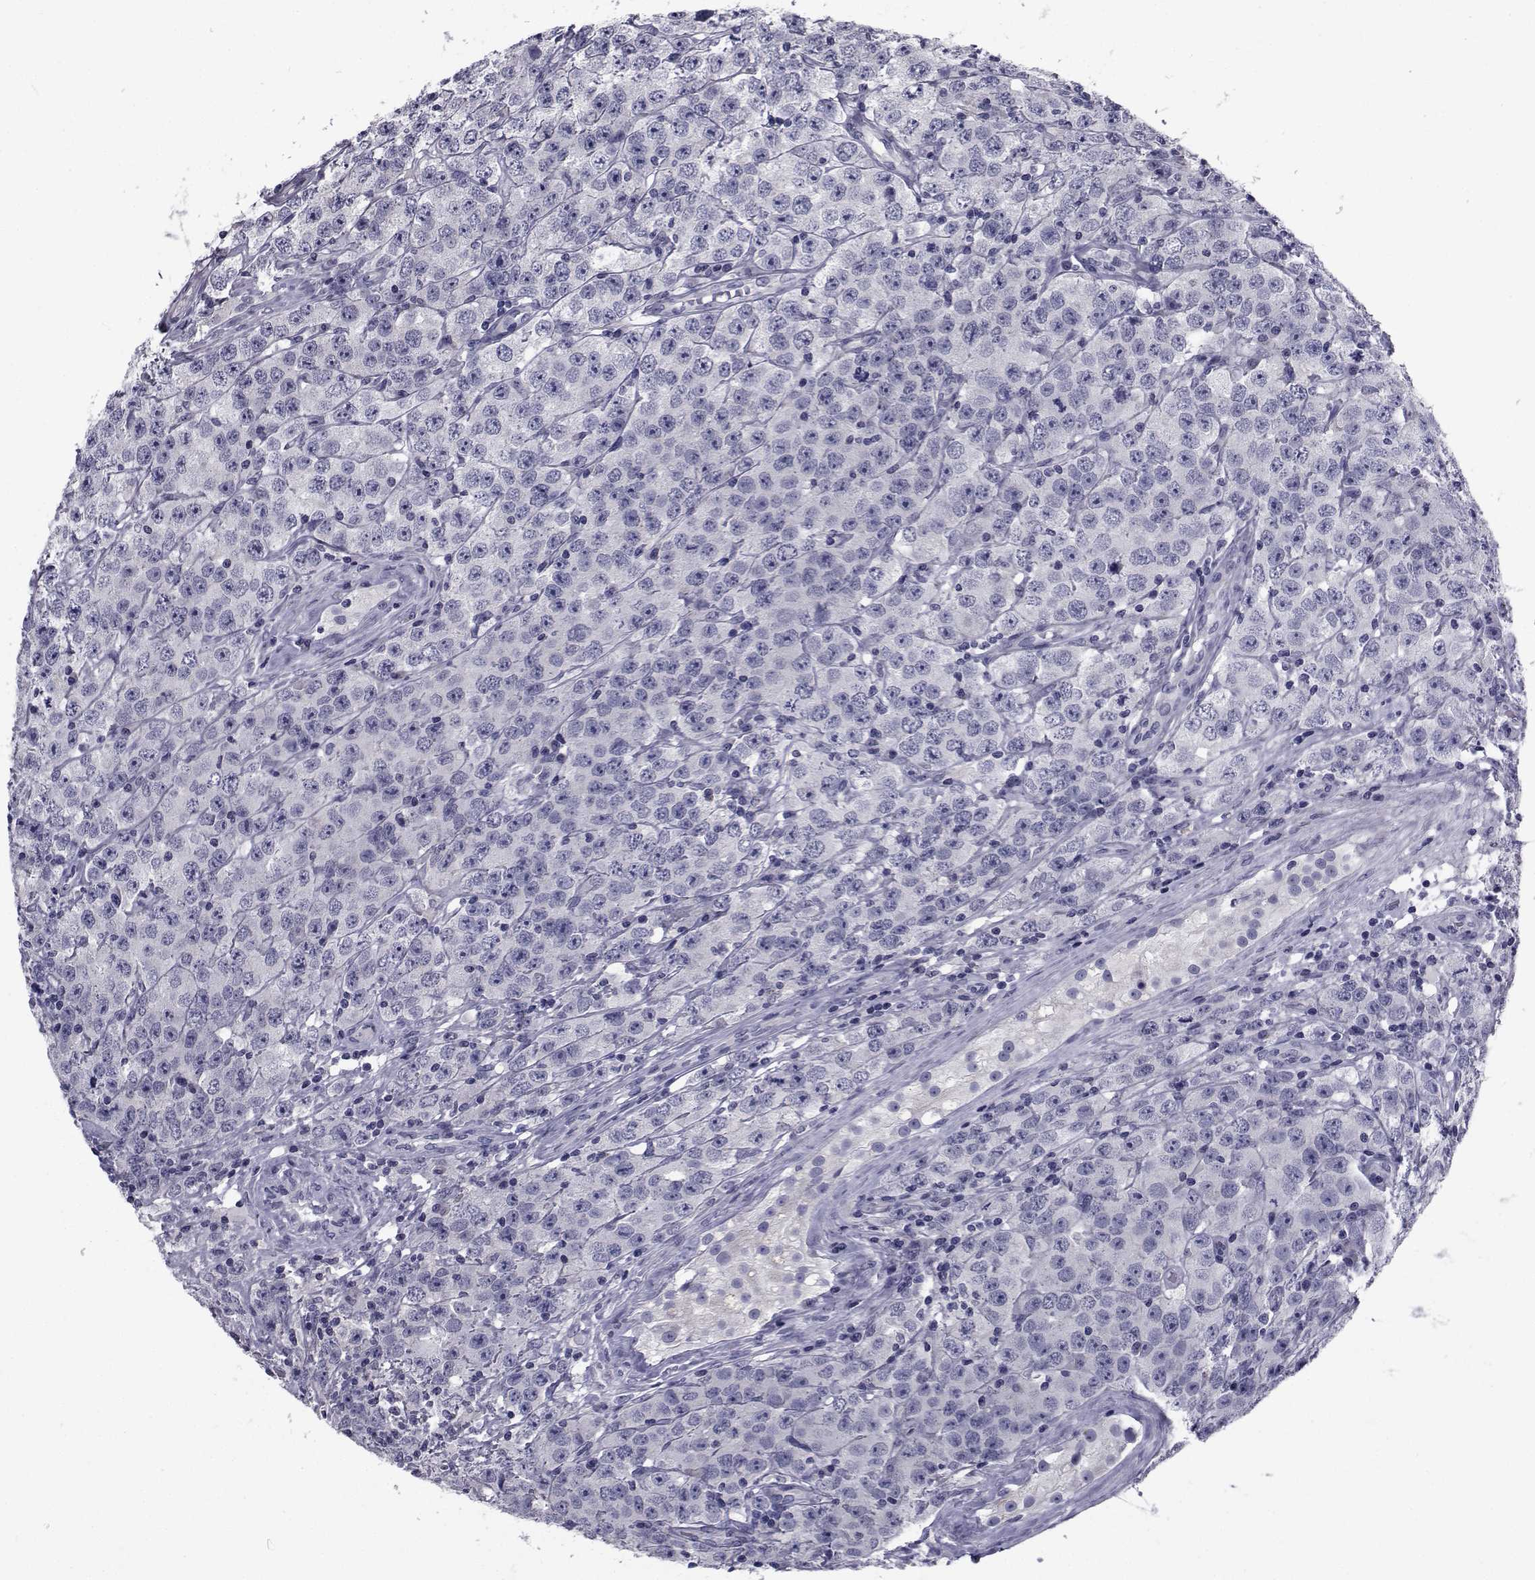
{"staining": {"intensity": "negative", "quantity": "none", "location": "none"}, "tissue": "testis cancer", "cell_type": "Tumor cells", "image_type": "cancer", "snomed": [{"axis": "morphology", "description": "Seminoma, NOS"}, {"axis": "topography", "description": "Testis"}], "caption": "The immunohistochemistry (IHC) micrograph has no significant staining in tumor cells of testis cancer (seminoma) tissue.", "gene": "CHRNA1", "patient": {"sex": "male", "age": 52}}